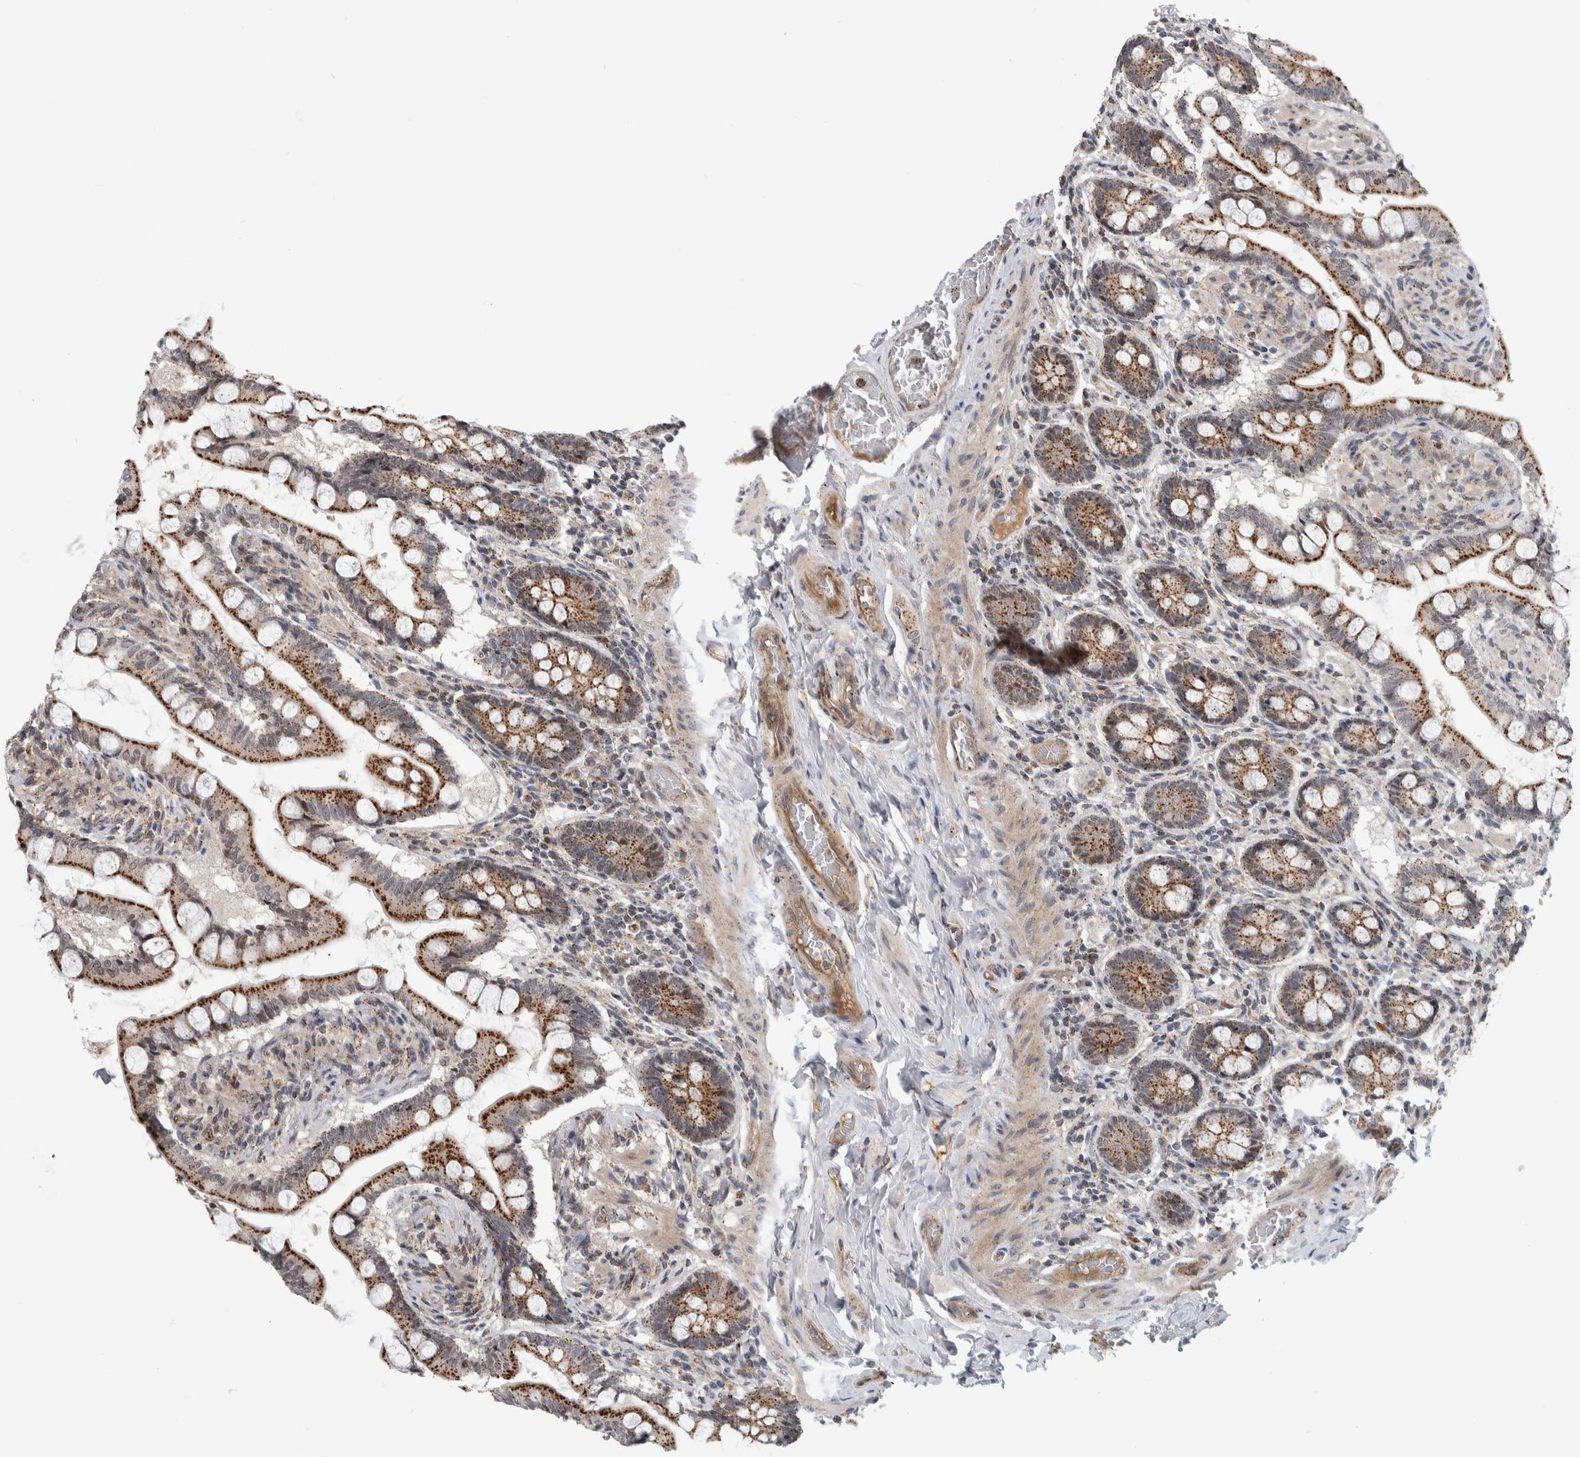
{"staining": {"intensity": "moderate", "quantity": ">75%", "location": "cytoplasmic/membranous"}, "tissue": "small intestine", "cell_type": "Glandular cells", "image_type": "normal", "snomed": [{"axis": "morphology", "description": "Normal tissue, NOS"}, {"axis": "topography", "description": "Small intestine"}], "caption": "Immunohistochemistry (DAB (3,3'-diaminobenzidine)) staining of unremarkable small intestine shows moderate cytoplasmic/membranous protein expression in about >75% of glandular cells.", "gene": "MSL1", "patient": {"sex": "male", "age": 41}}